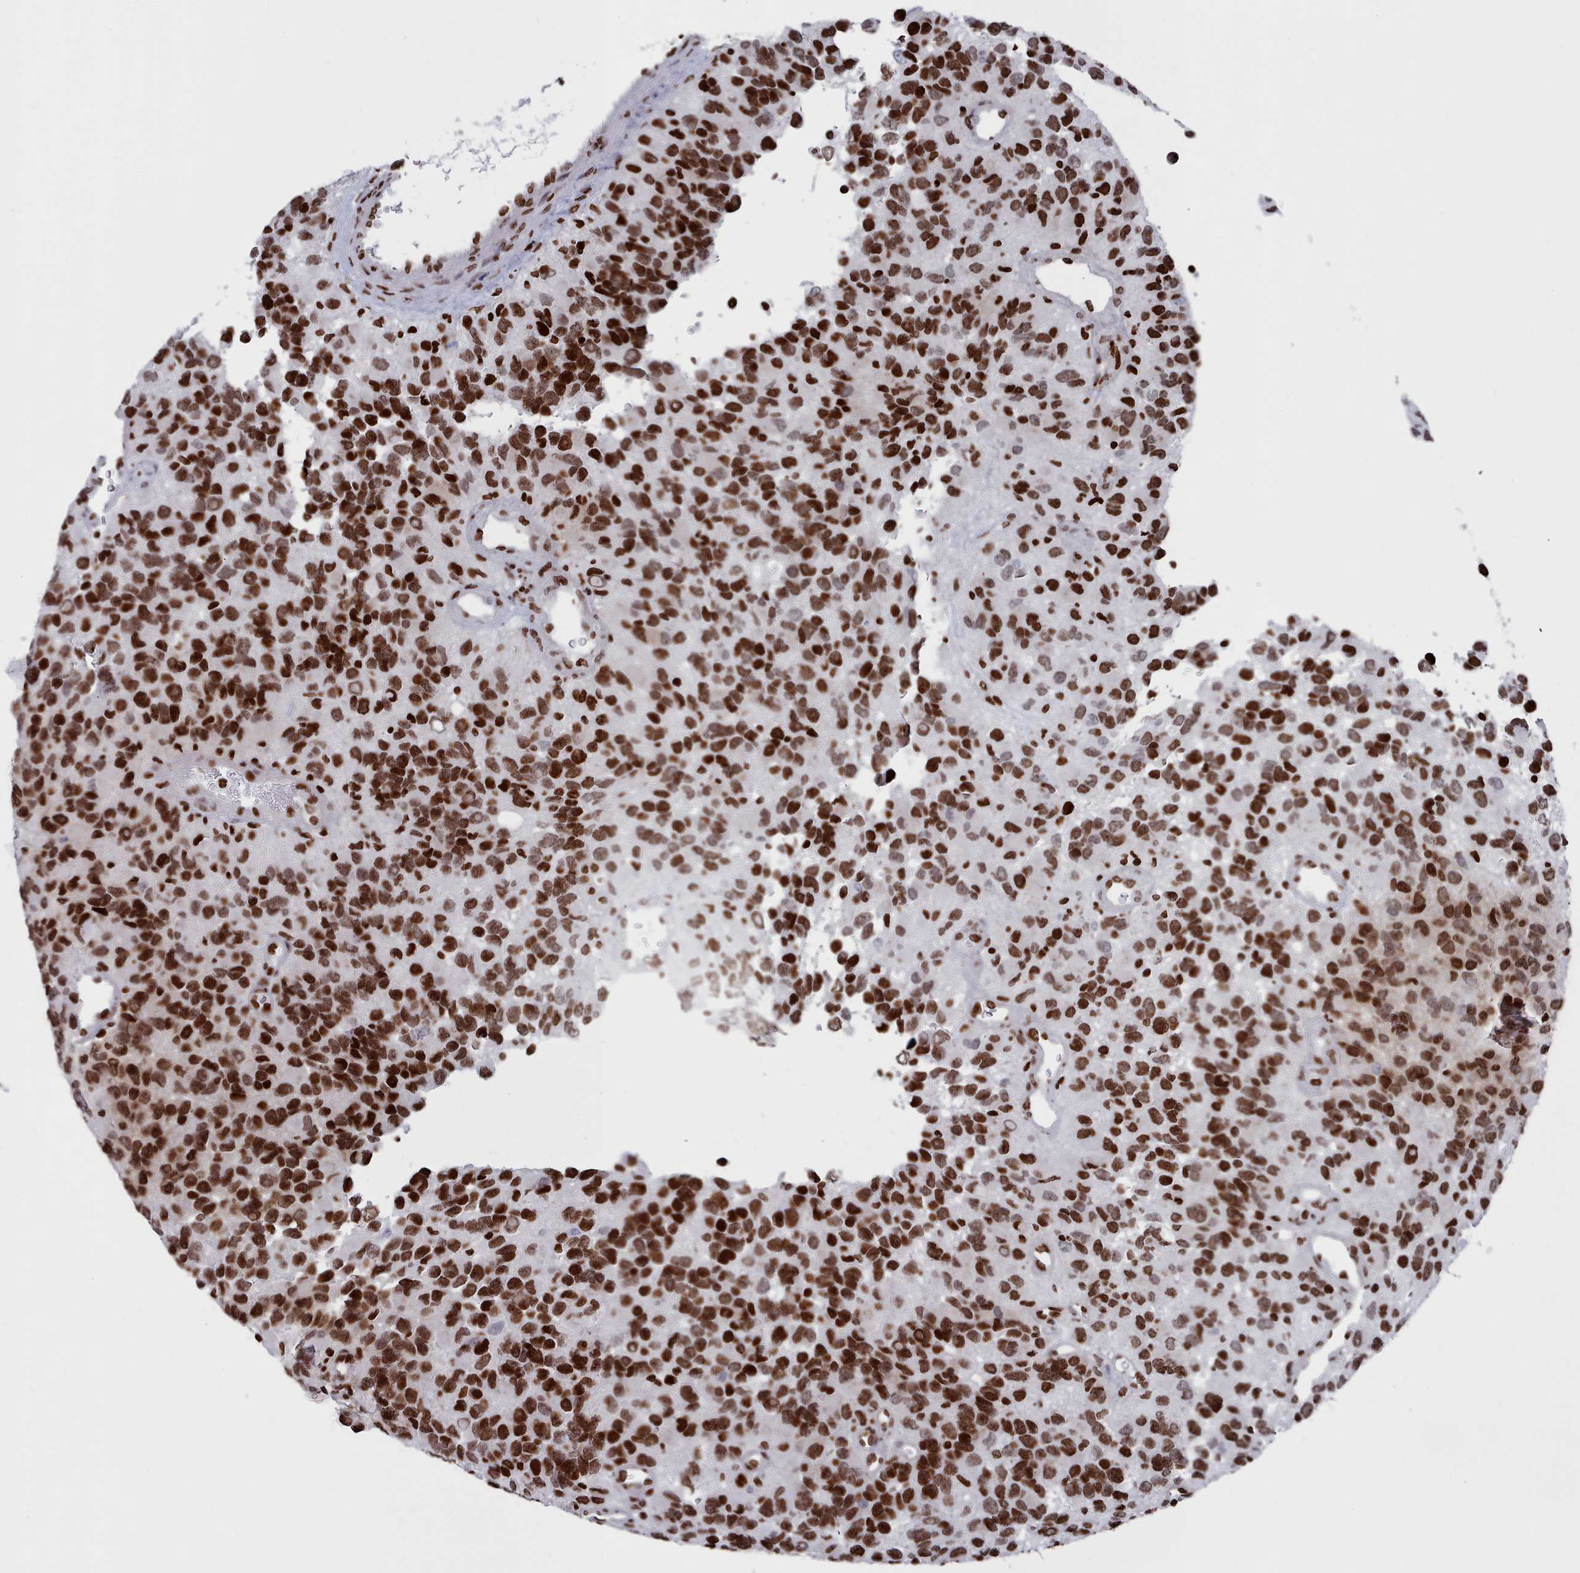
{"staining": {"intensity": "strong", "quantity": ">75%", "location": "nuclear"}, "tissue": "glioma", "cell_type": "Tumor cells", "image_type": "cancer", "snomed": [{"axis": "morphology", "description": "Glioma, malignant, High grade"}, {"axis": "topography", "description": "Brain"}], "caption": "Immunohistochemistry of high-grade glioma (malignant) reveals high levels of strong nuclear expression in about >75% of tumor cells.", "gene": "PCDHB12", "patient": {"sex": "male", "age": 77}}